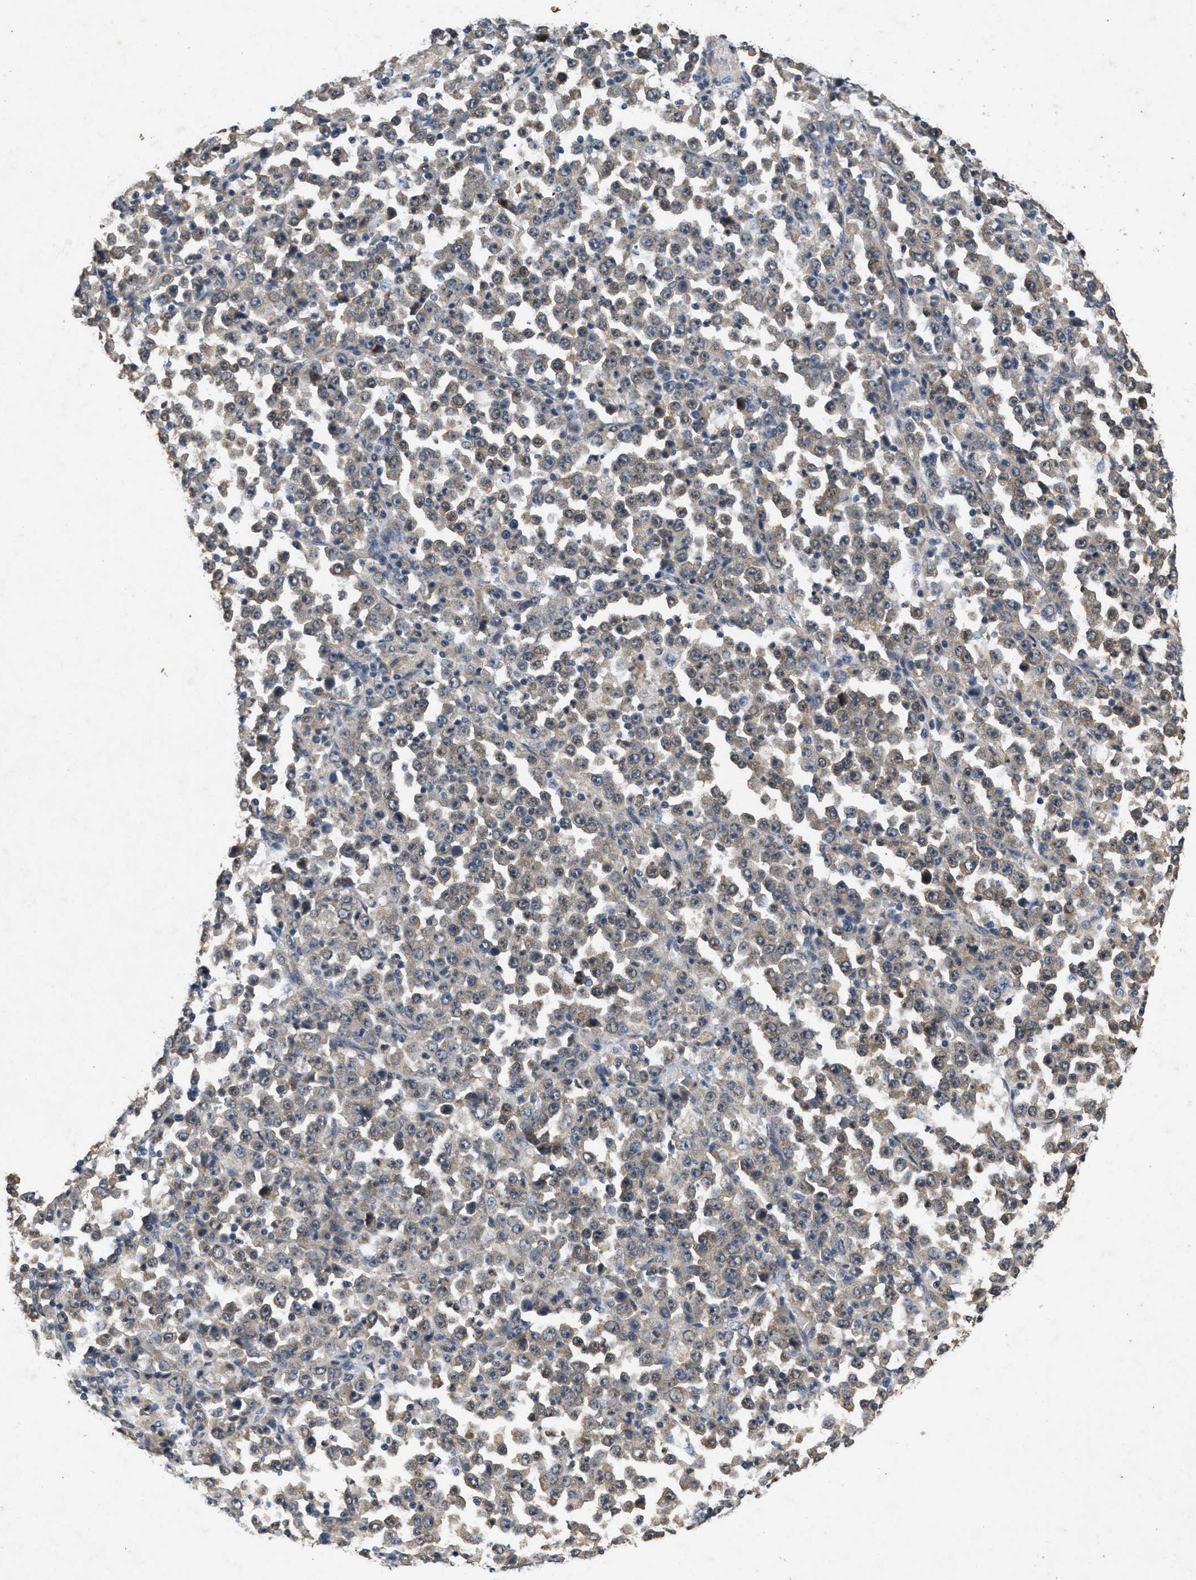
{"staining": {"intensity": "weak", "quantity": "25%-75%", "location": "cytoplasmic/membranous"}, "tissue": "stomach cancer", "cell_type": "Tumor cells", "image_type": "cancer", "snomed": [{"axis": "morphology", "description": "Normal tissue, NOS"}, {"axis": "morphology", "description": "Adenocarcinoma, NOS"}, {"axis": "topography", "description": "Stomach, upper"}, {"axis": "topography", "description": "Stomach"}], "caption": "Immunohistochemistry image of neoplastic tissue: human stomach cancer stained using IHC shows low levels of weak protein expression localized specifically in the cytoplasmic/membranous of tumor cells, appearing as a cytoplasmic/membranous brown color.", "gene": "PAPOLG", "patient": {"sex": "male", "age": 59}}